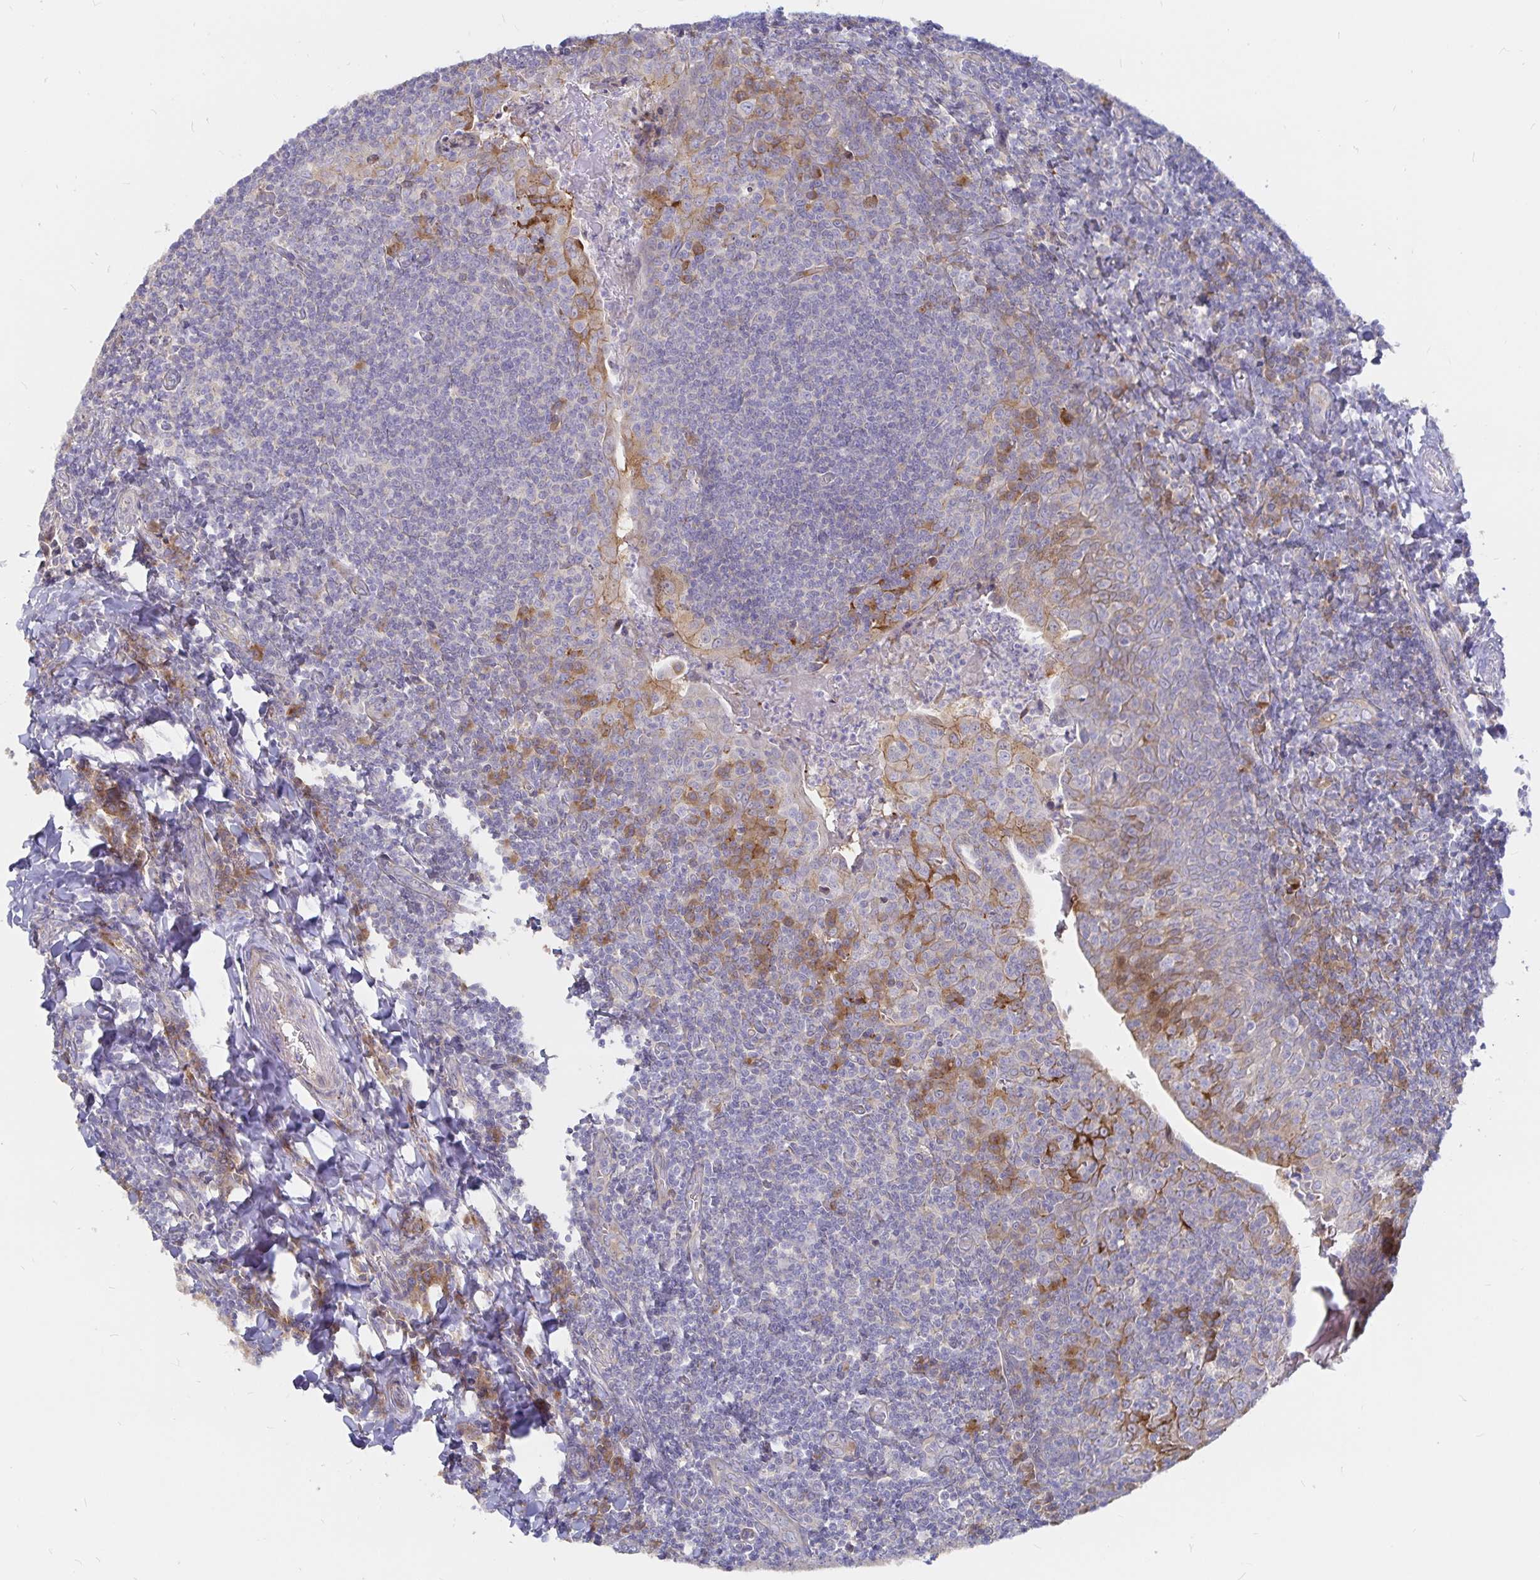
{"staining": {"intensity": "negative", "quantity": "none", "location": "none"}, "tissue": "tonsil", "cell_type": "Germinal center cells", "image_type": "normal", "snomed": [{"axis": "morphology", "description": "Normal tissue, NOS"}, {"axis": "morphology", "description": "Inflammation, NOS"}, {"axis": "topography", "description": "Tonsil"}], "caption": "DAB immunohistochemical staining of benign human tonsil shows no significant positivity in germinal center cells.", "gene": "KCTD19", "patient": {"sex": "female", "age": 31}}